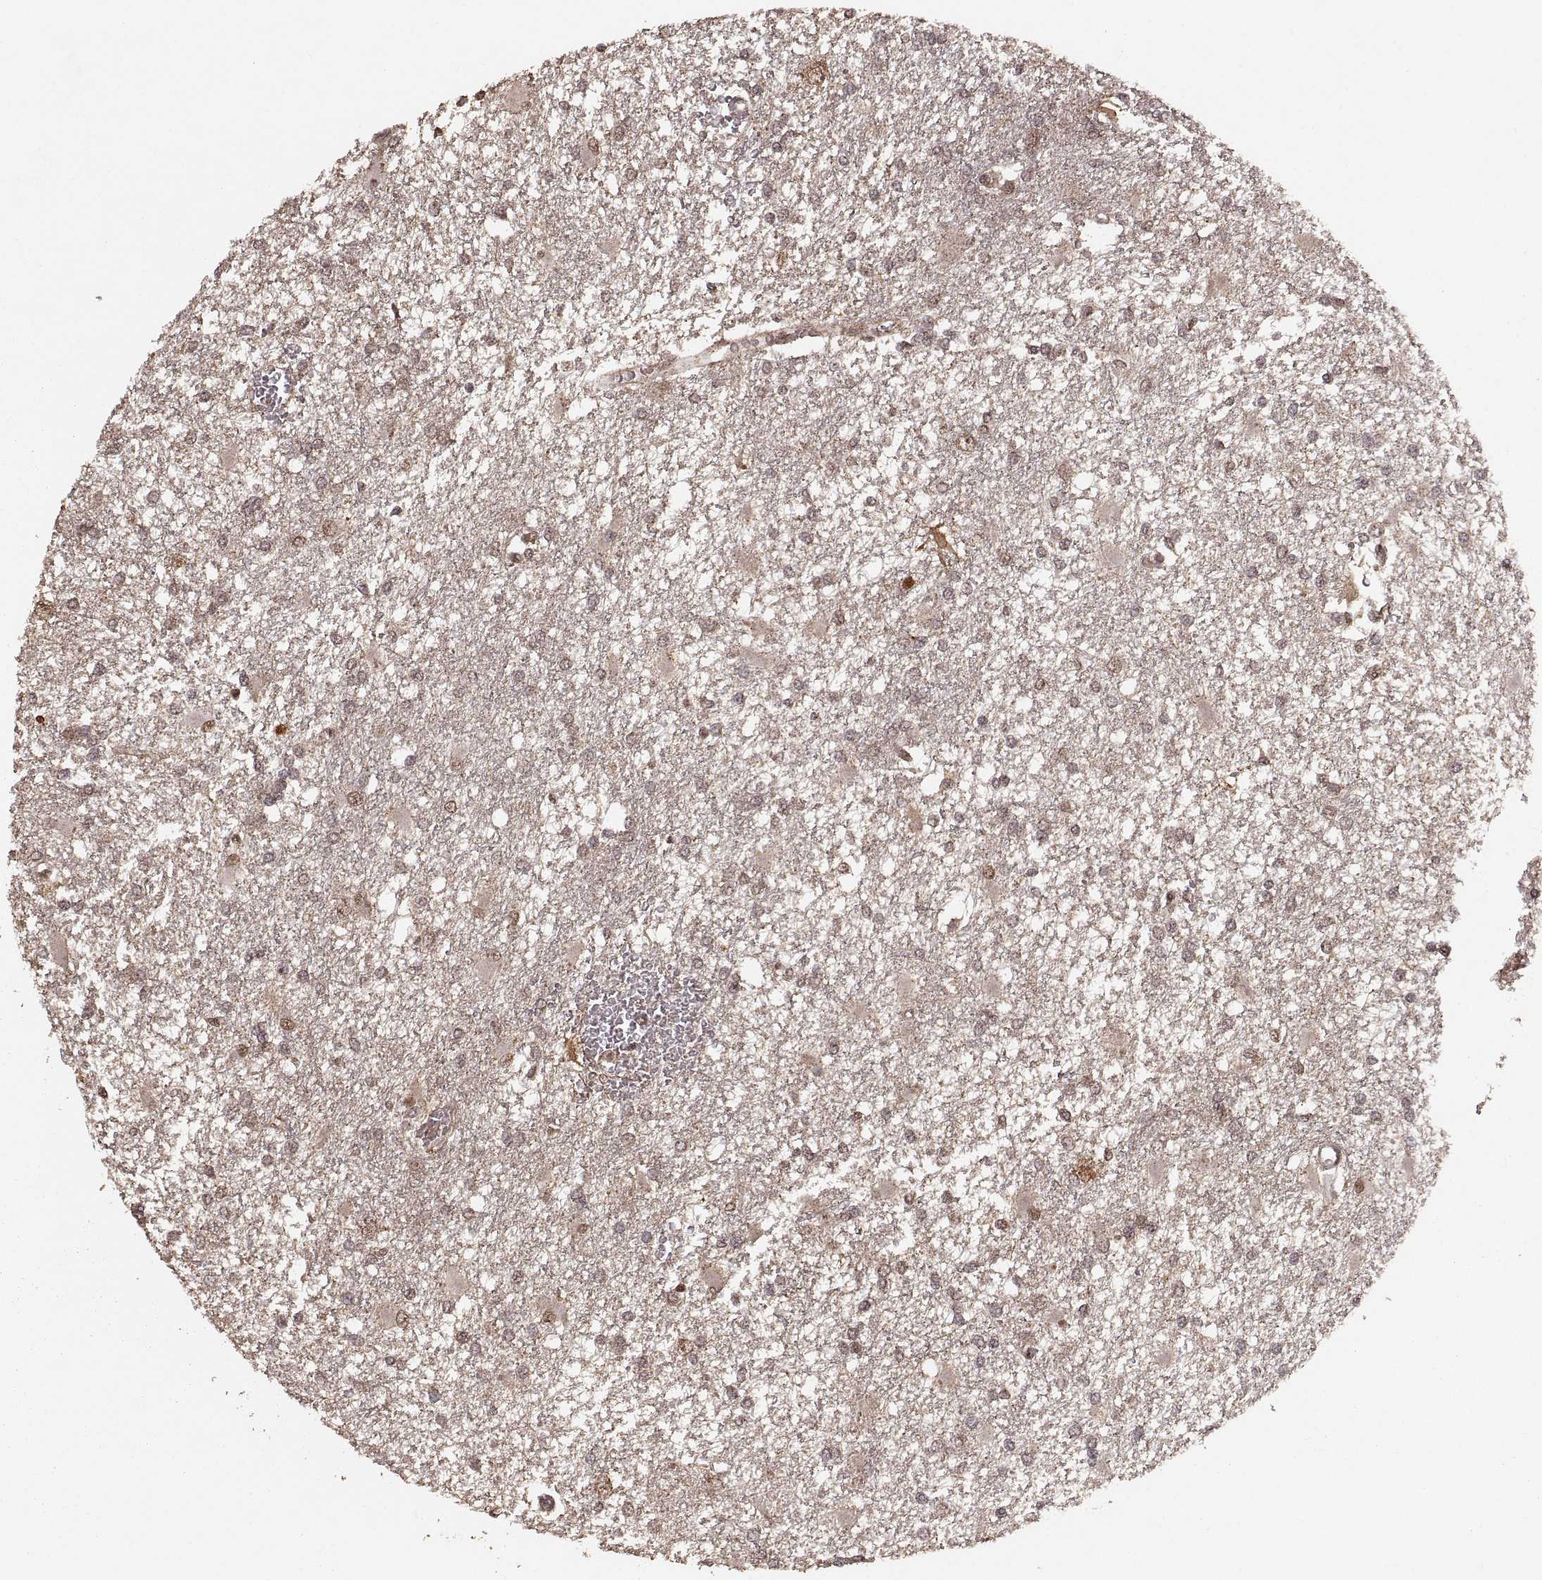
{"staining": {"intensity": "moderate", "quantity": "25%-75%", "location": "nuclear"}, "tissue": "glioma", "cell_type": "Tumor cells", "image_type": "cancer", "snomed": [{"axis": "morphology", "description": "Glioma, malignant, High grade"}, {"axis": "topography", "description": "Cerebral cortex"}], "caption": "A photomicrograph of human glioma stained for a protein shows moderate nuclear brown staining in tumor cells.", "gene": "RFT1", "patient": {"sex": "male", "age": 79}}